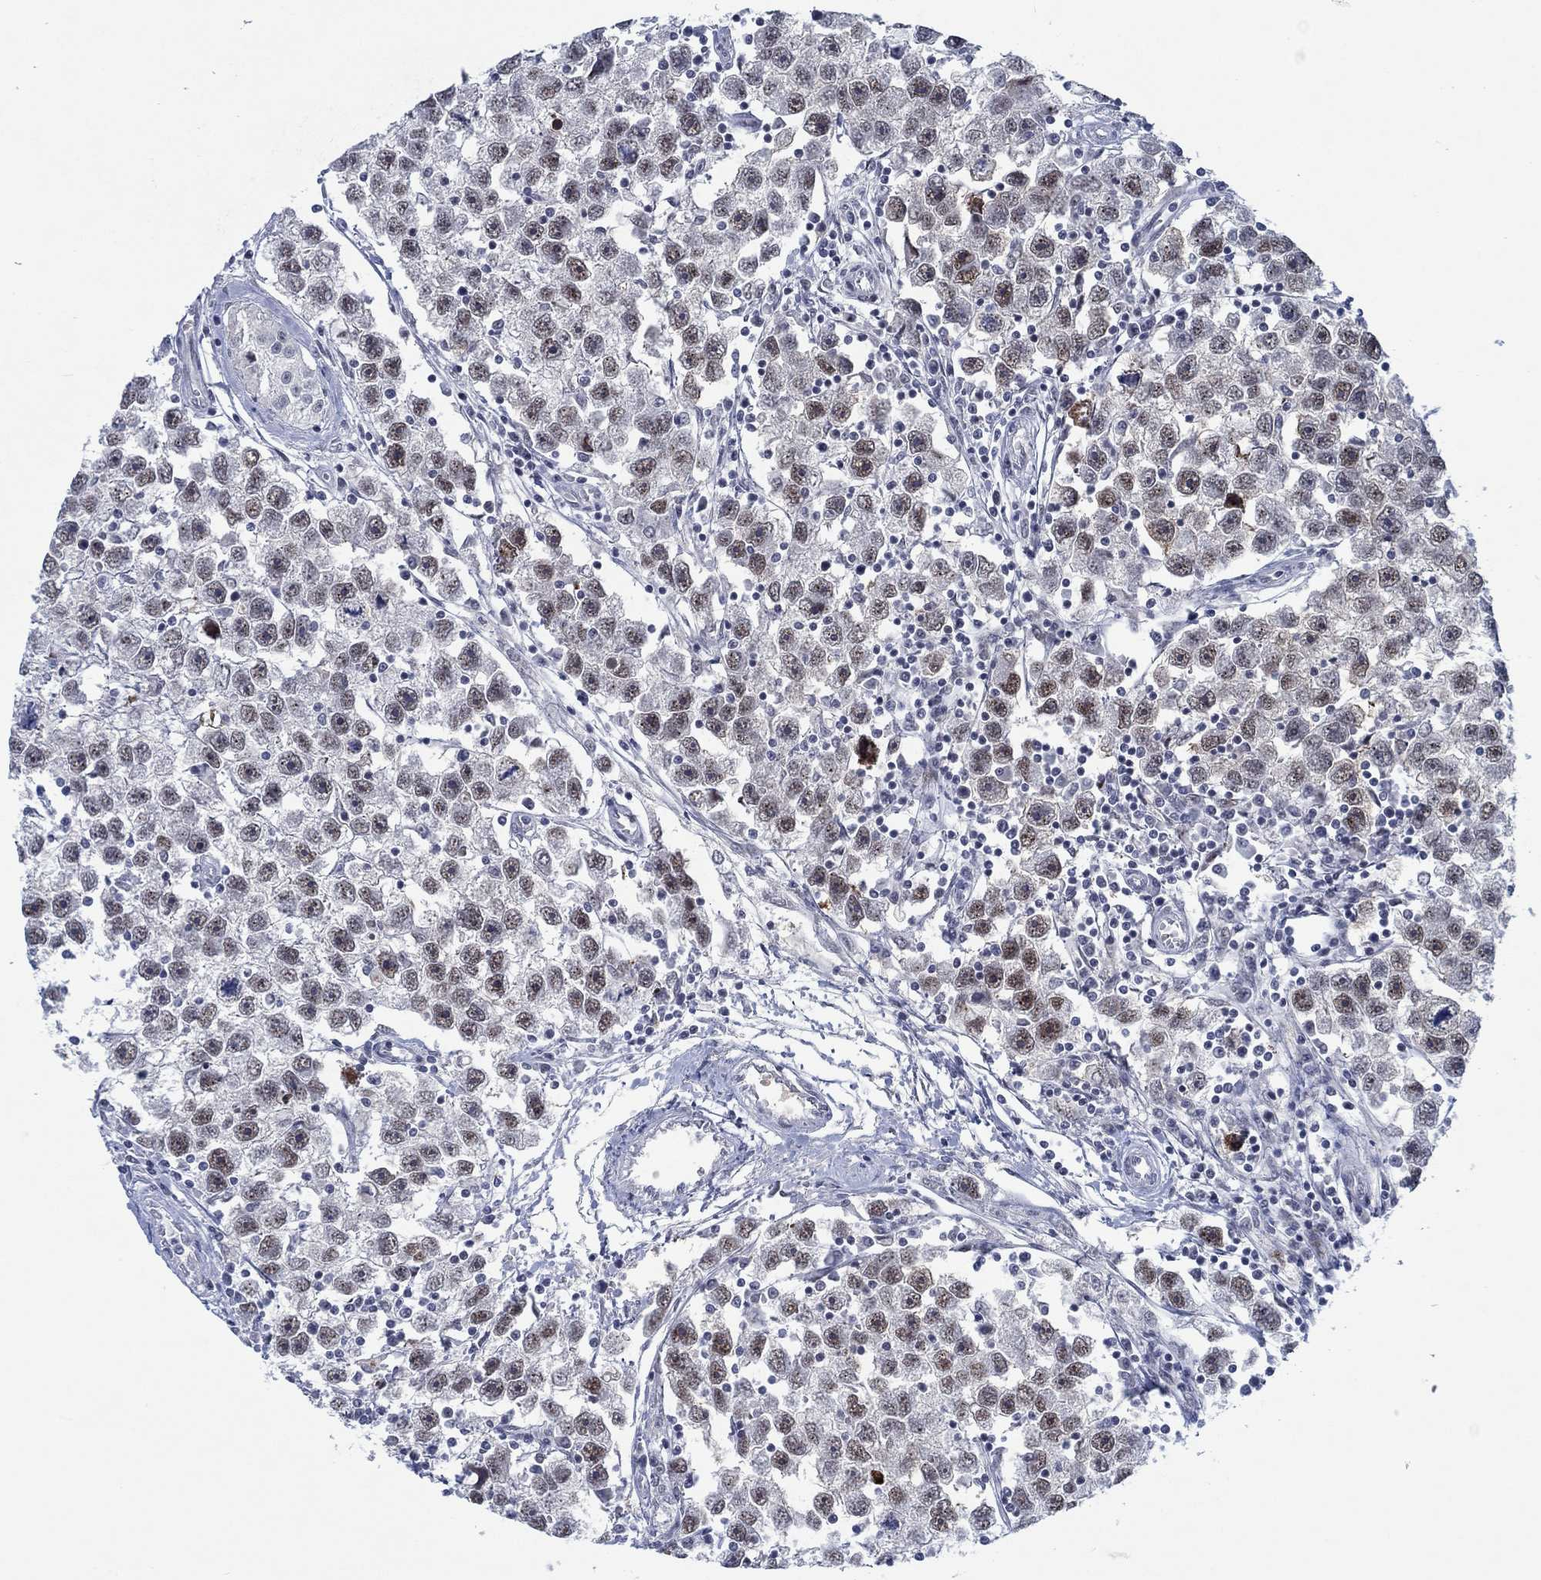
{"staining": {"intensity": "moderate", "quantity": "<25%", "location": "nuclear"}, "tissue": "testis cancer", "cell_type": "Tumor cells", "image_type": "cancer", "snomed": [{"axis": "morphology", "description": "Seminoma, NOS"}, {"axis": "topography", "description": "Testis"}], "caption": "IHC micrograph of human seminoma (testis) stained for a protein (brown), which displays low levels of moderate nuclear staining in about <25% of tumor cells.", "gene": "NEU3", "patient": {"sex": "male", "age": 30}}